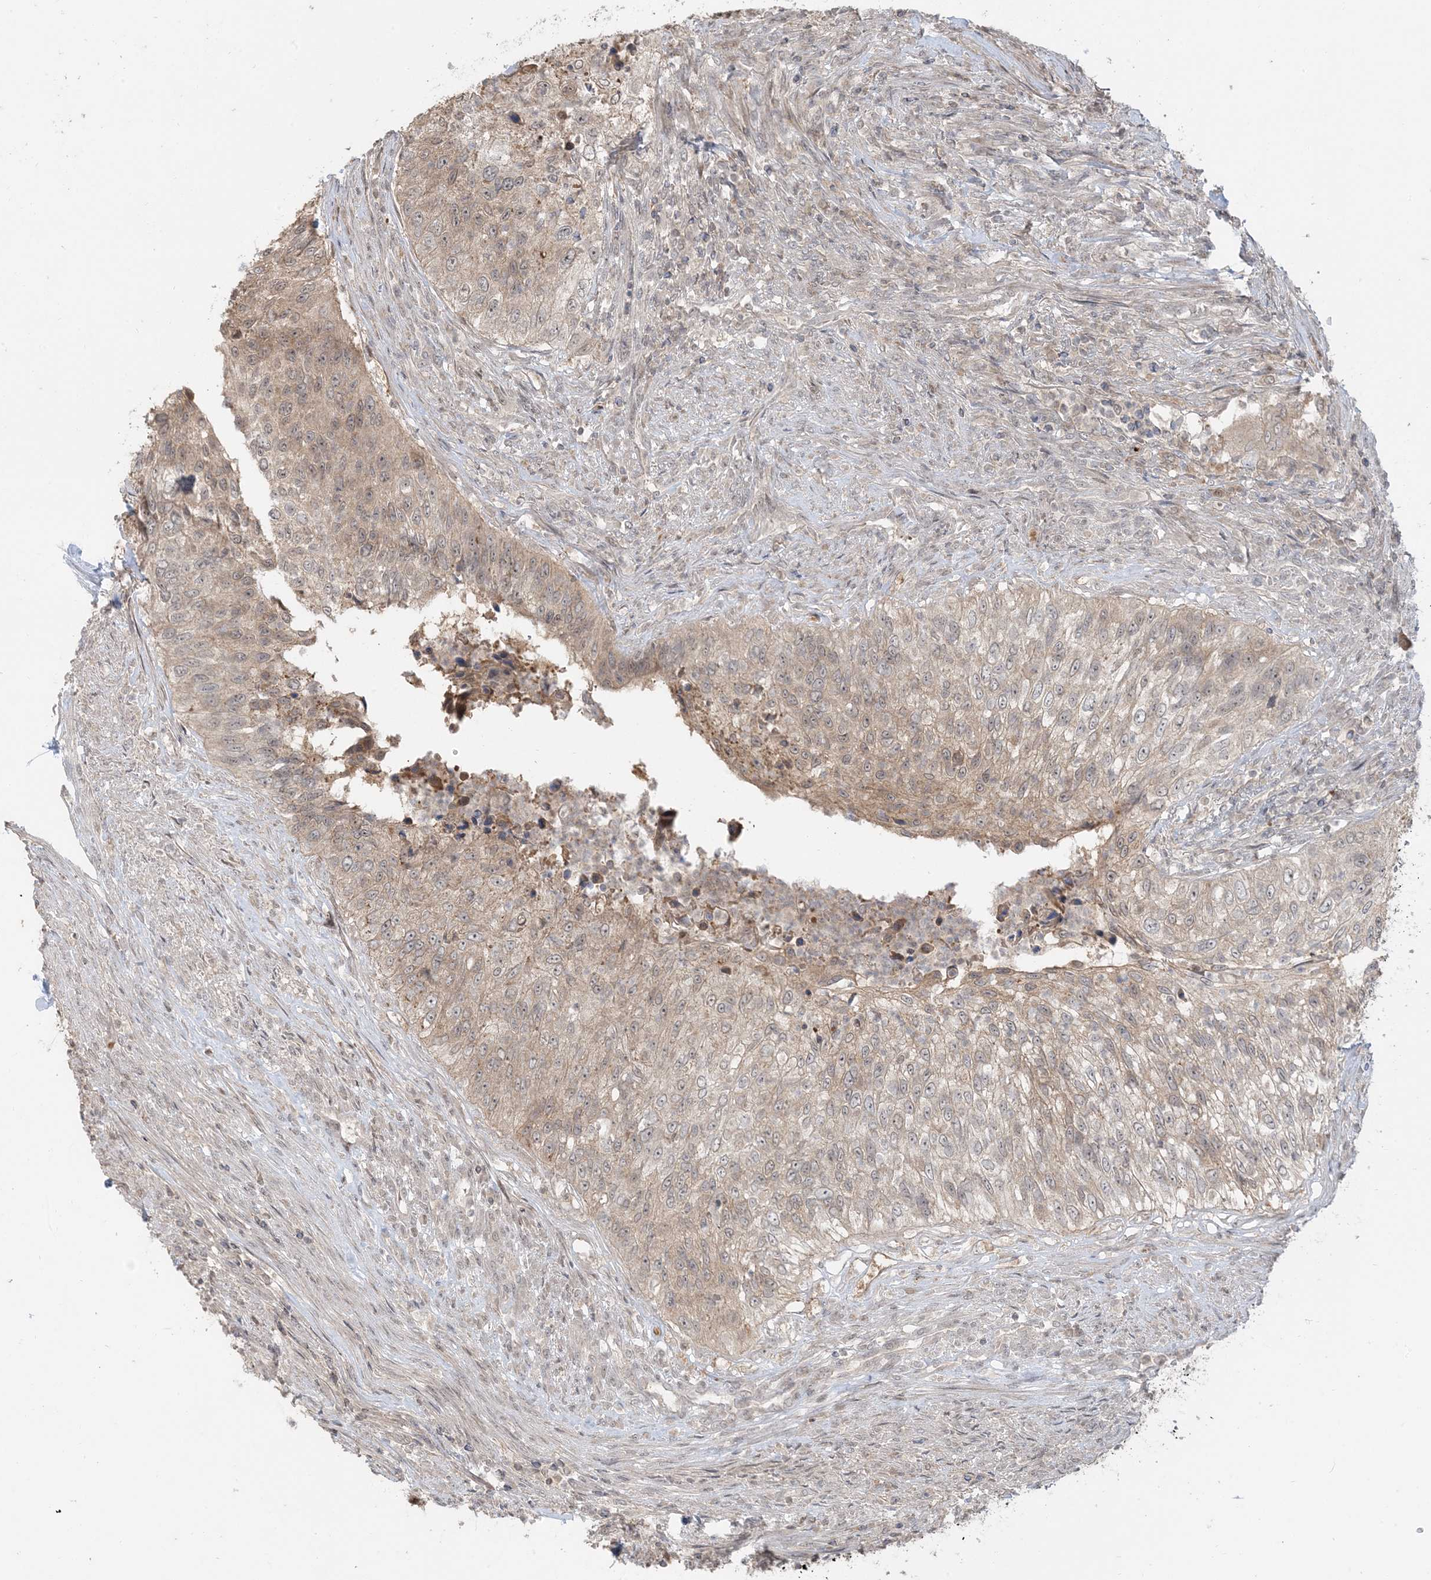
{"staining": {"intensity": "weak", "quantity": ">75%", "location": "cytoplasmic/membranous"}, "tissue": "urothelial cancer", "cell_type": "Tumor cells", "image_type": "cancer", "snomed": [{"axis": "morphology", "description": "Urothelial carcinoma, High grade"}, {"axis": "topography", "description": "Urinary bladder"}], "caption": "Brown immunohistochemical staining in high-grade urothelial carcinoma demonstrates weak cytoplasmic/membranous staining in approximately >75% of tumor cells.", "gene": "PRRT3", "patient": {"sex": "female", "age": 60}}